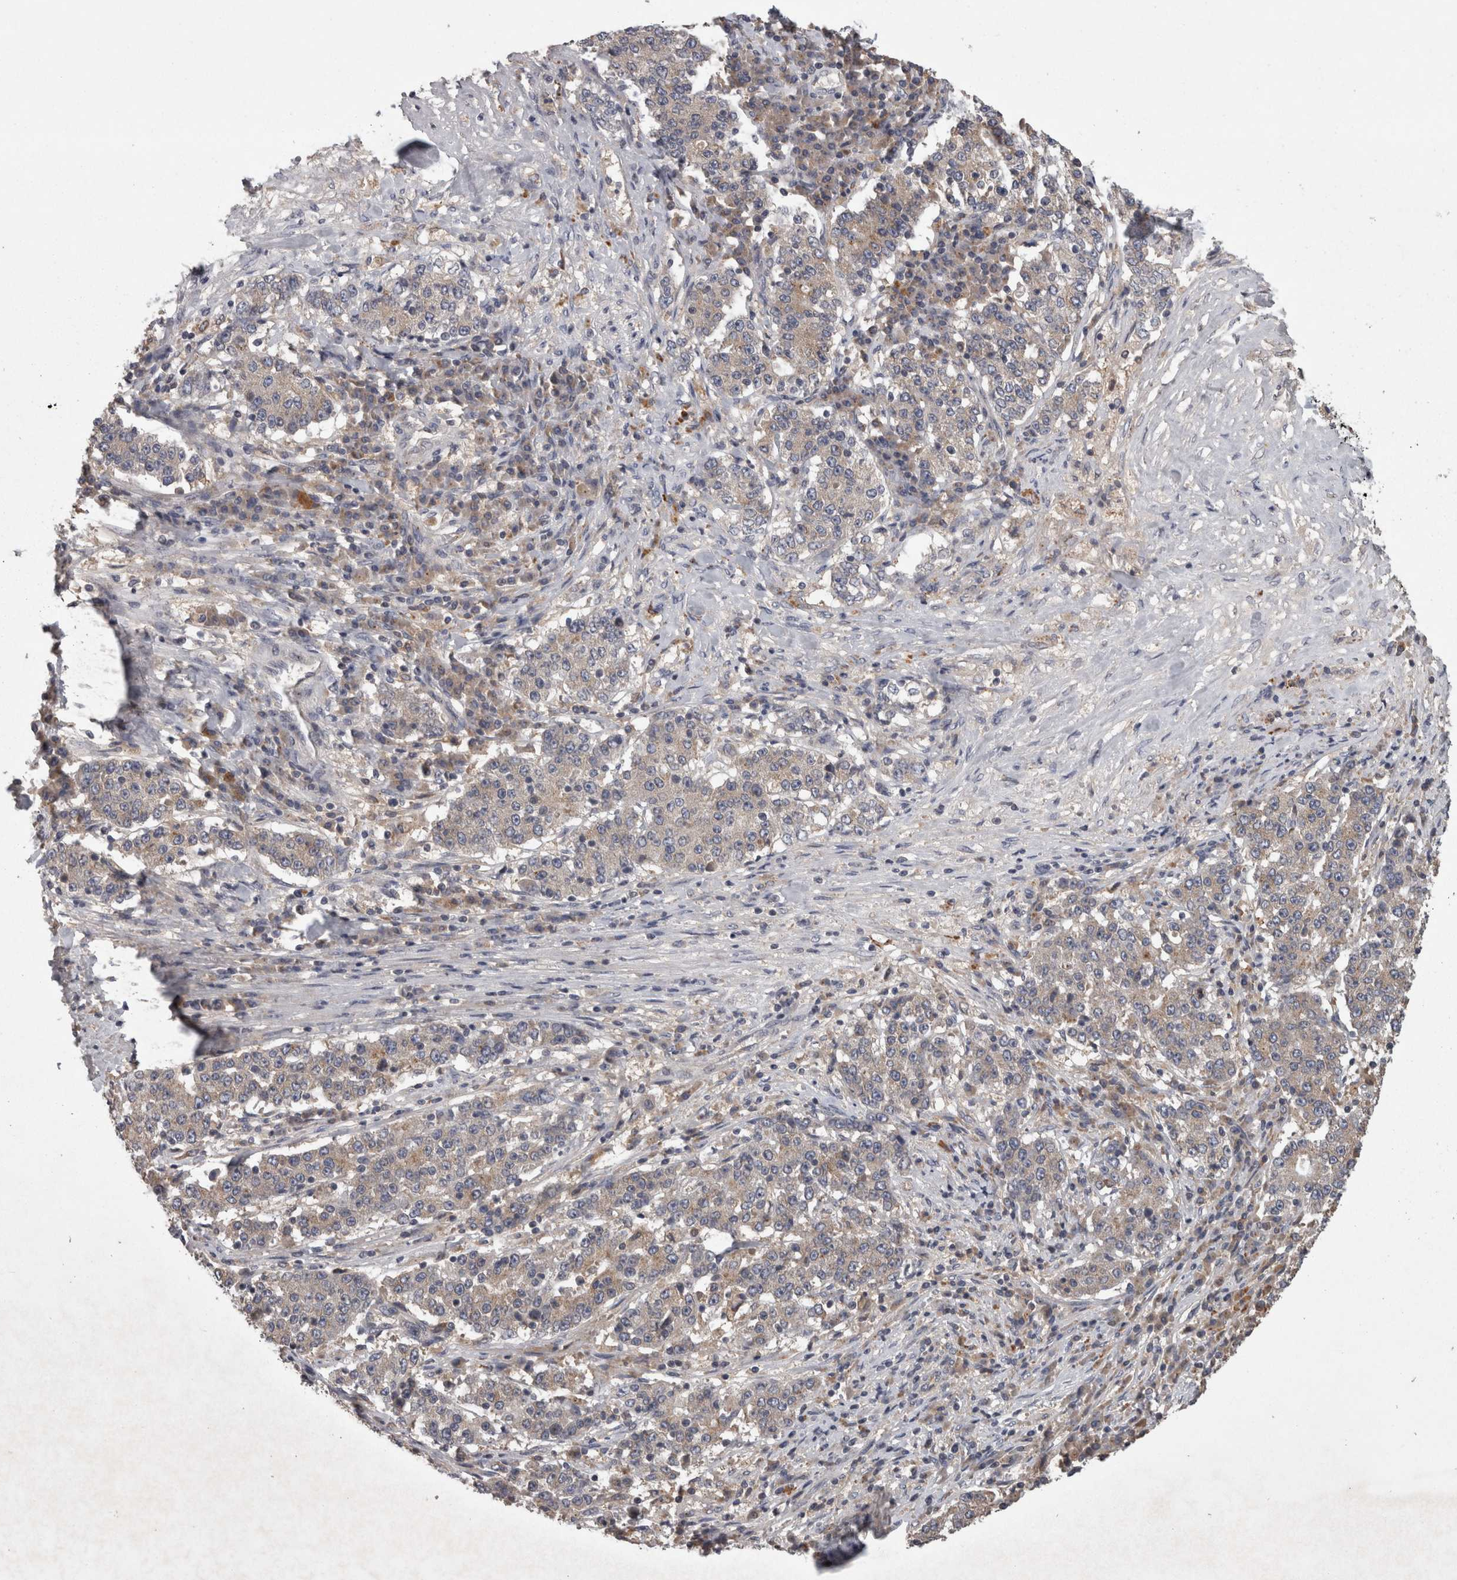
{"staining": {"intensity": "weak", "quantity": "25%-75%", "location": "cytoplasmic/membranous"}, "tissue": "stomach cancer", "cell_type": "Tumor cells", "image_type": "cancer", "snomed": [{"axis": "morphology", "description": "Adenocarcinoma, NOS"}, {"axis": "topography", "description": "Stomach"}], "caption": "Stomach cancer was stained to show a protein in brown. There is low levels of weak cytoplasmic/membranous positivity in approximately 25%-75% of tumor cells.", "gene": "PCM1", "patient": {"sex": "male", "age": 59}}